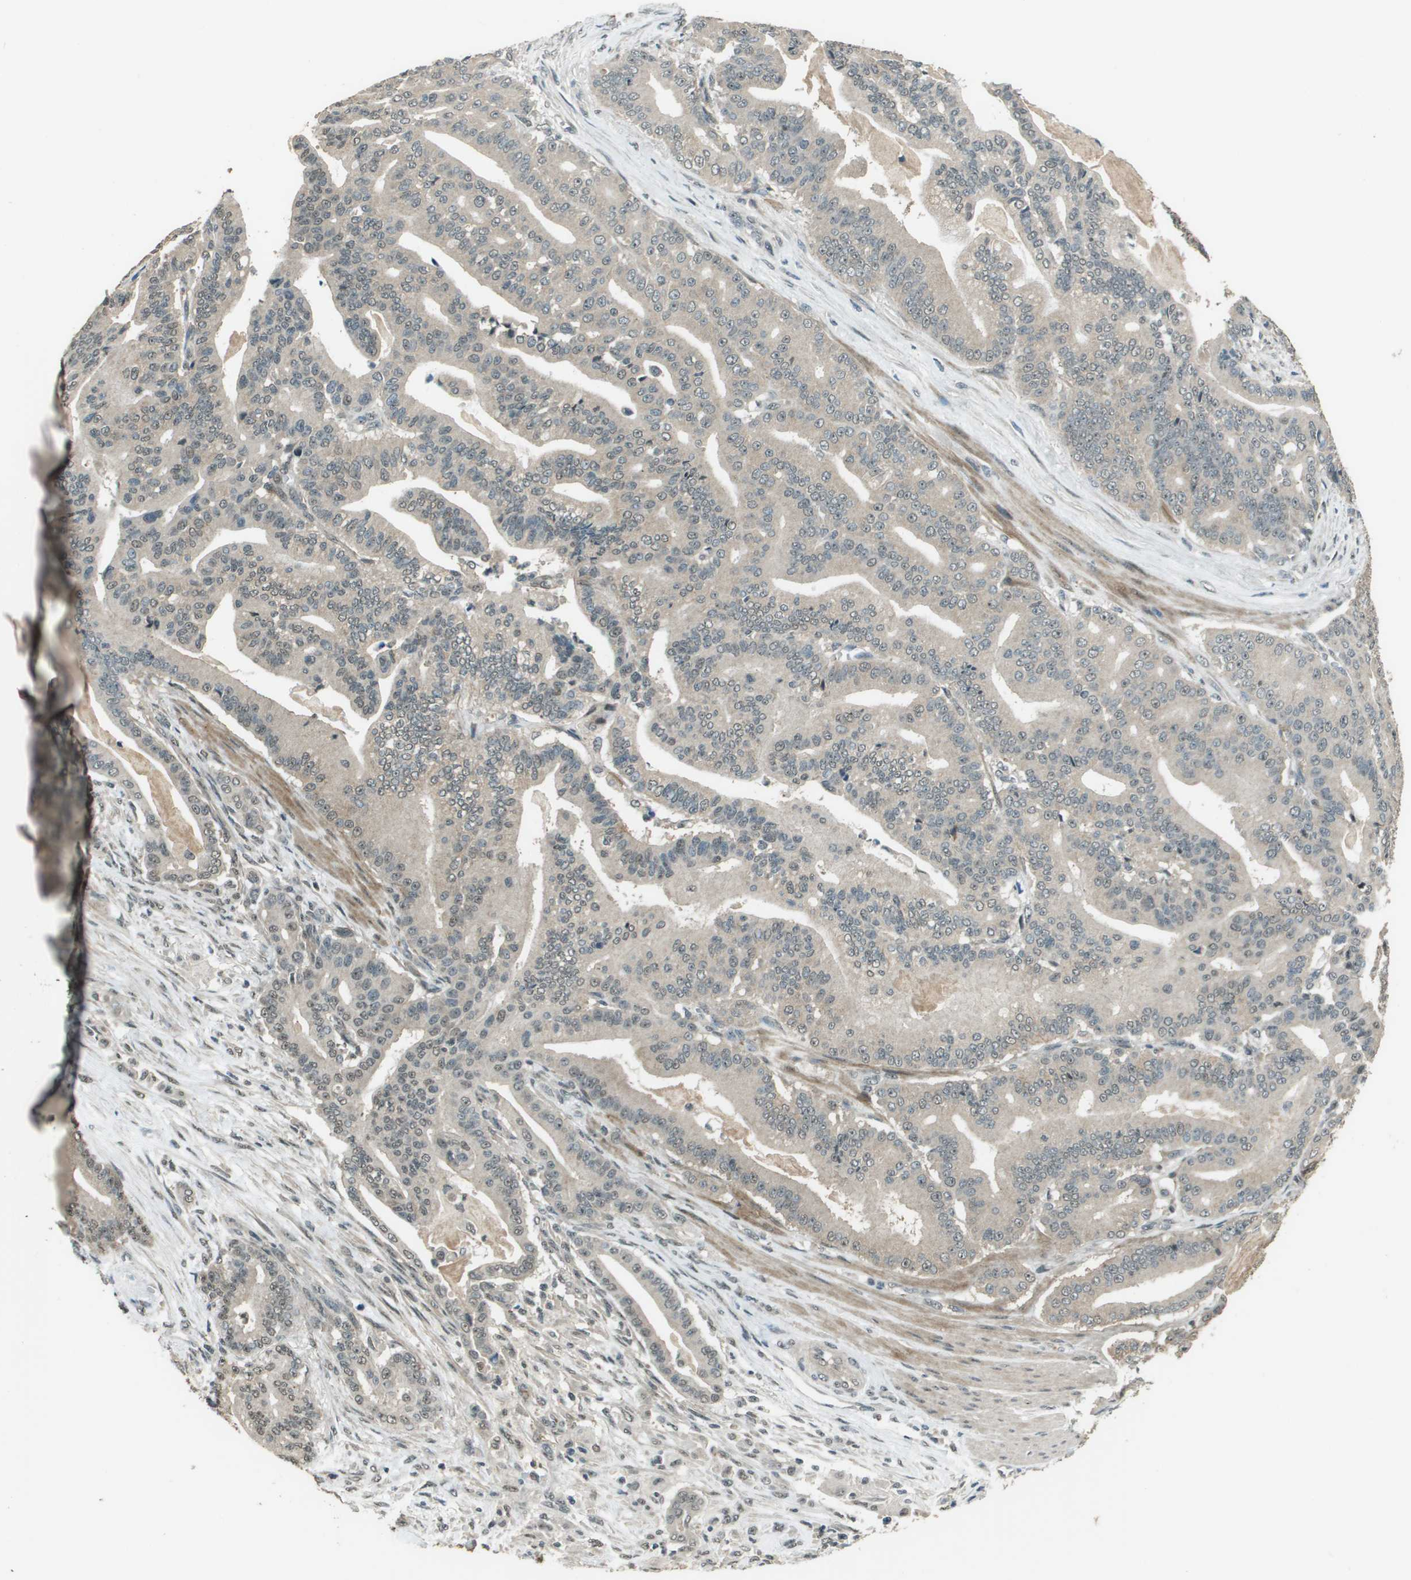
{"staining": {"intensity": "negative", "quantity": "none", "location": "none"}, "tissue": "pancreatic cancer", "cell_type": "Tumor cells", "image_type": "cancer", "snomed": [{"axis": "morphology", "description": "Normal tissue, NOS"}, {"axis": "morphology", "description": "Adenocarcinoma, NOS"}, {"axis": "topography", "description": "Pancreas"}], "caption": "A photomicrograph of pancreatic adenocarcinoma stained for a protein displays no brown staining in tumor cells.", "gene": "SDC3", "patient": {"sex": "male", "age": 63}}